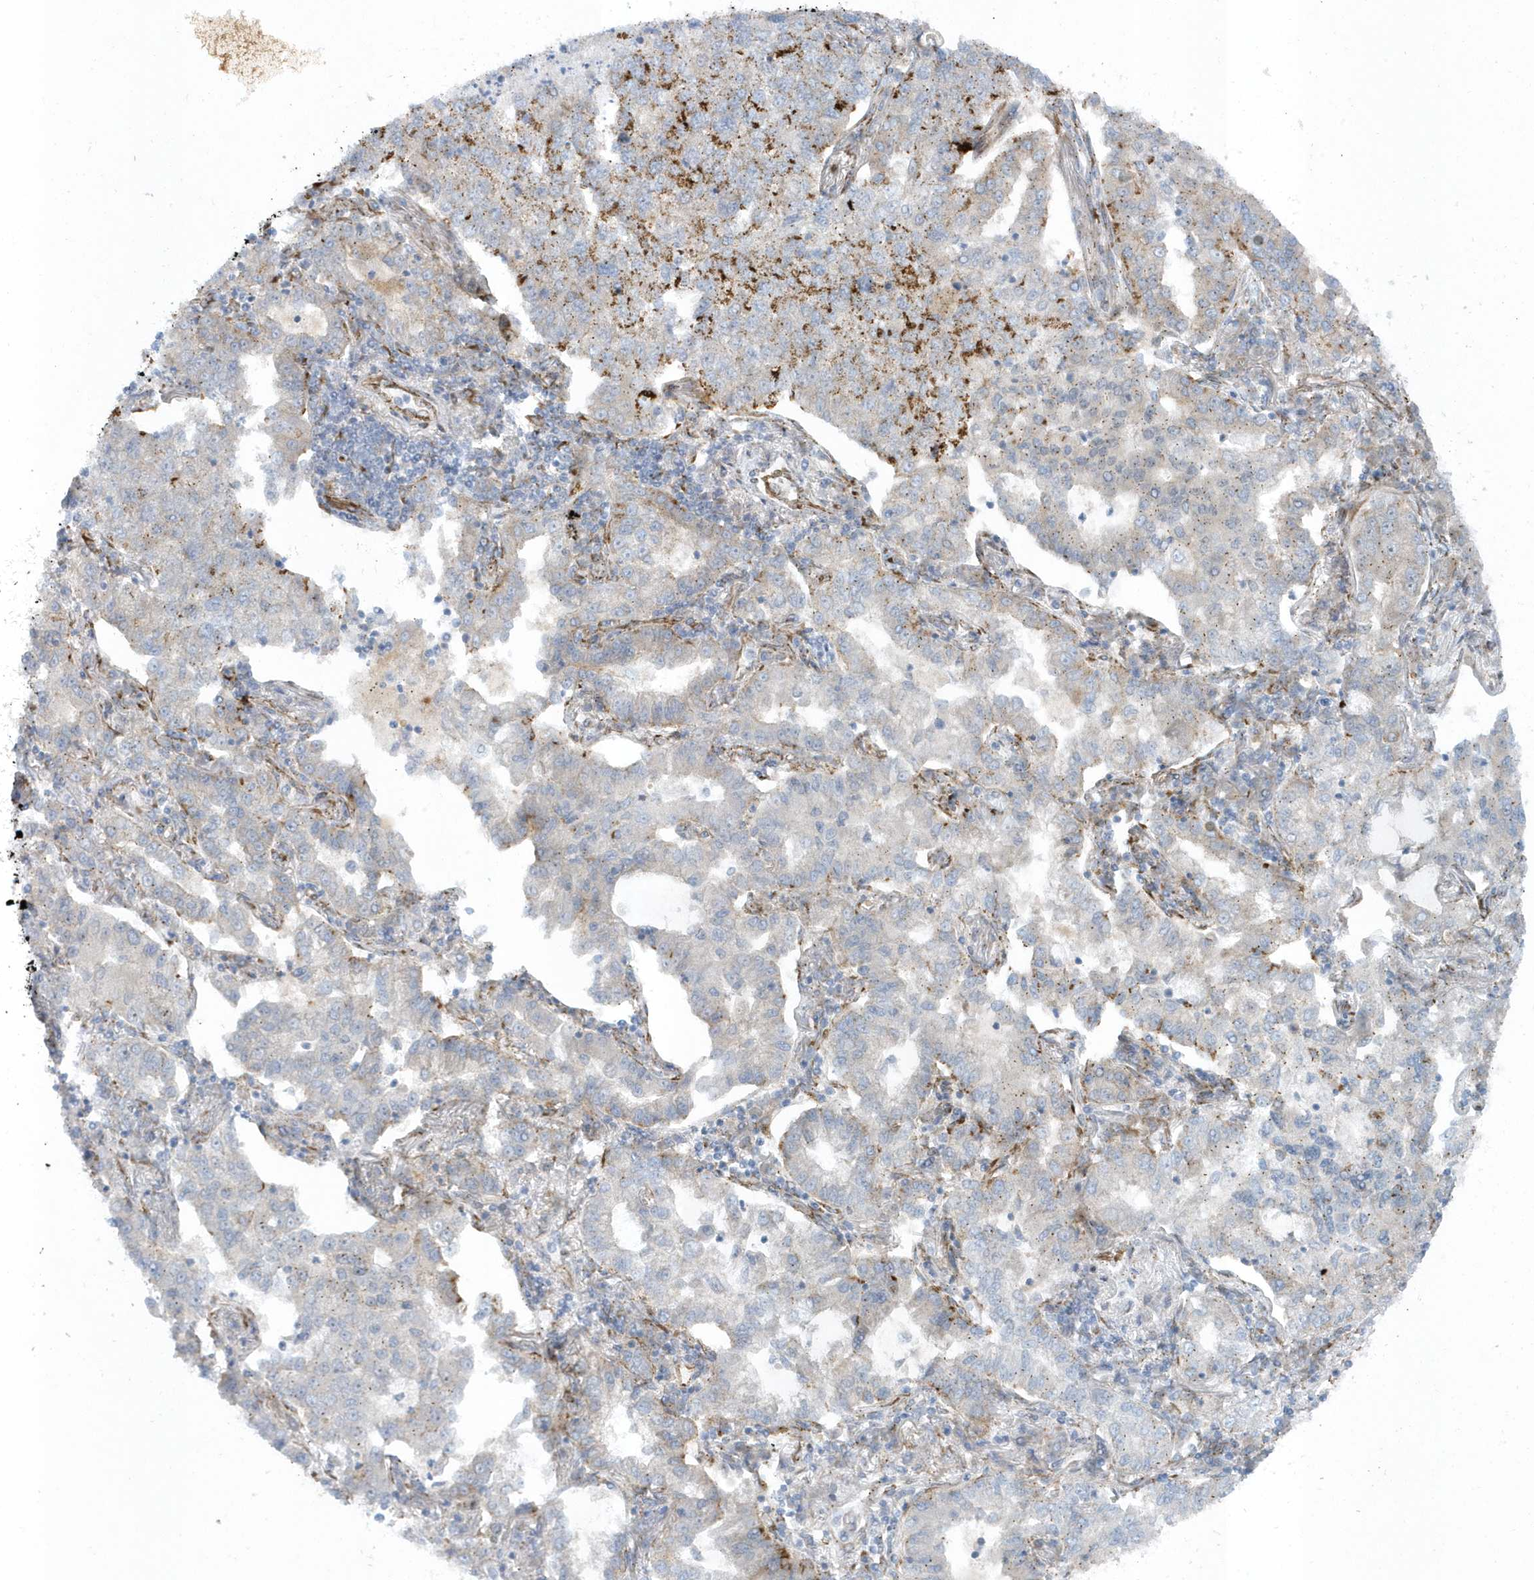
{"staining": {"intensity": "moderate", "quantity": "<25%", "location": "cytoplasmic/membranous"}, "tissue": "lung cancer", "cell_type": "Tumor cells", "image_type": "cancer", "snomed": [{"axis": "morphology", "description": "Adenocarcinoma, NOS"}, {"axis": "topography", "description": "Lung"}], "caption": "Brown immunohistochemical staining in lung adenocarcinoma shows moderate cytoplasmic/membranous expression in approximately <25% of tumor cells. Nuclei are stained in blue.", "gene": "FAM98A", "patient": {"sex": "male", "age": 49}}